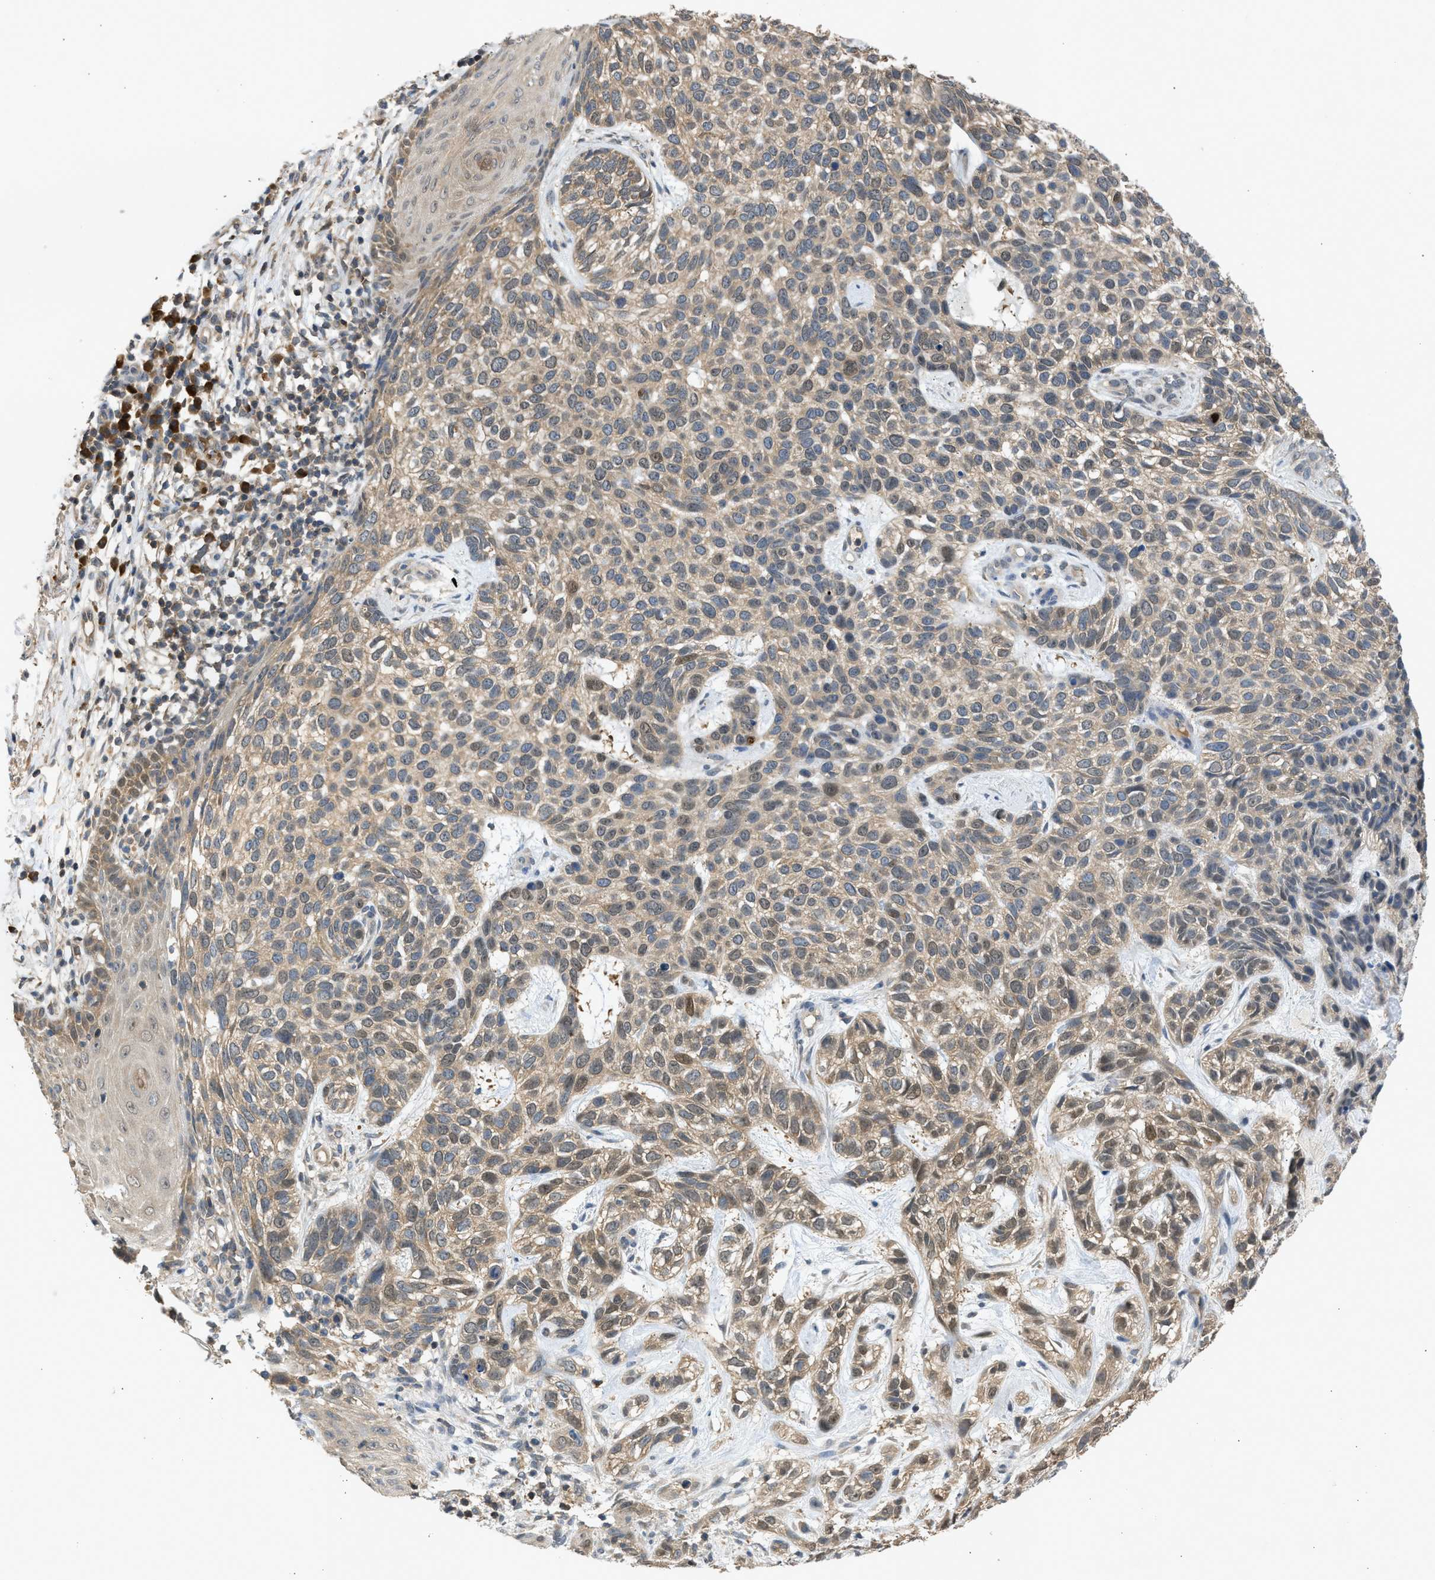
{"staining": {"intensity": "weak", "quantity": ">75%", "location": "cytoplasmic/membranous"}, "tissue": "skin cancer", "cell_type": "Tumor cells", "image_type": "cancer", "snomed": [{"axis": "morphology", "description": "Normal tissue, NOS"}, {"axis": "morphology", "description": "Basal cell carcinoma"}, {"axis": "topography", "description": "Skin"}], "caption": "The micrograph shows immunohistochemical staining of basal cell carcinoma (skin). There is weak cytoplasmic/membranous staining is appreciated in approximately >75% of tumor cells.", "gene": "MAPK7", "patient": {"sex": "male", "age": 79}}